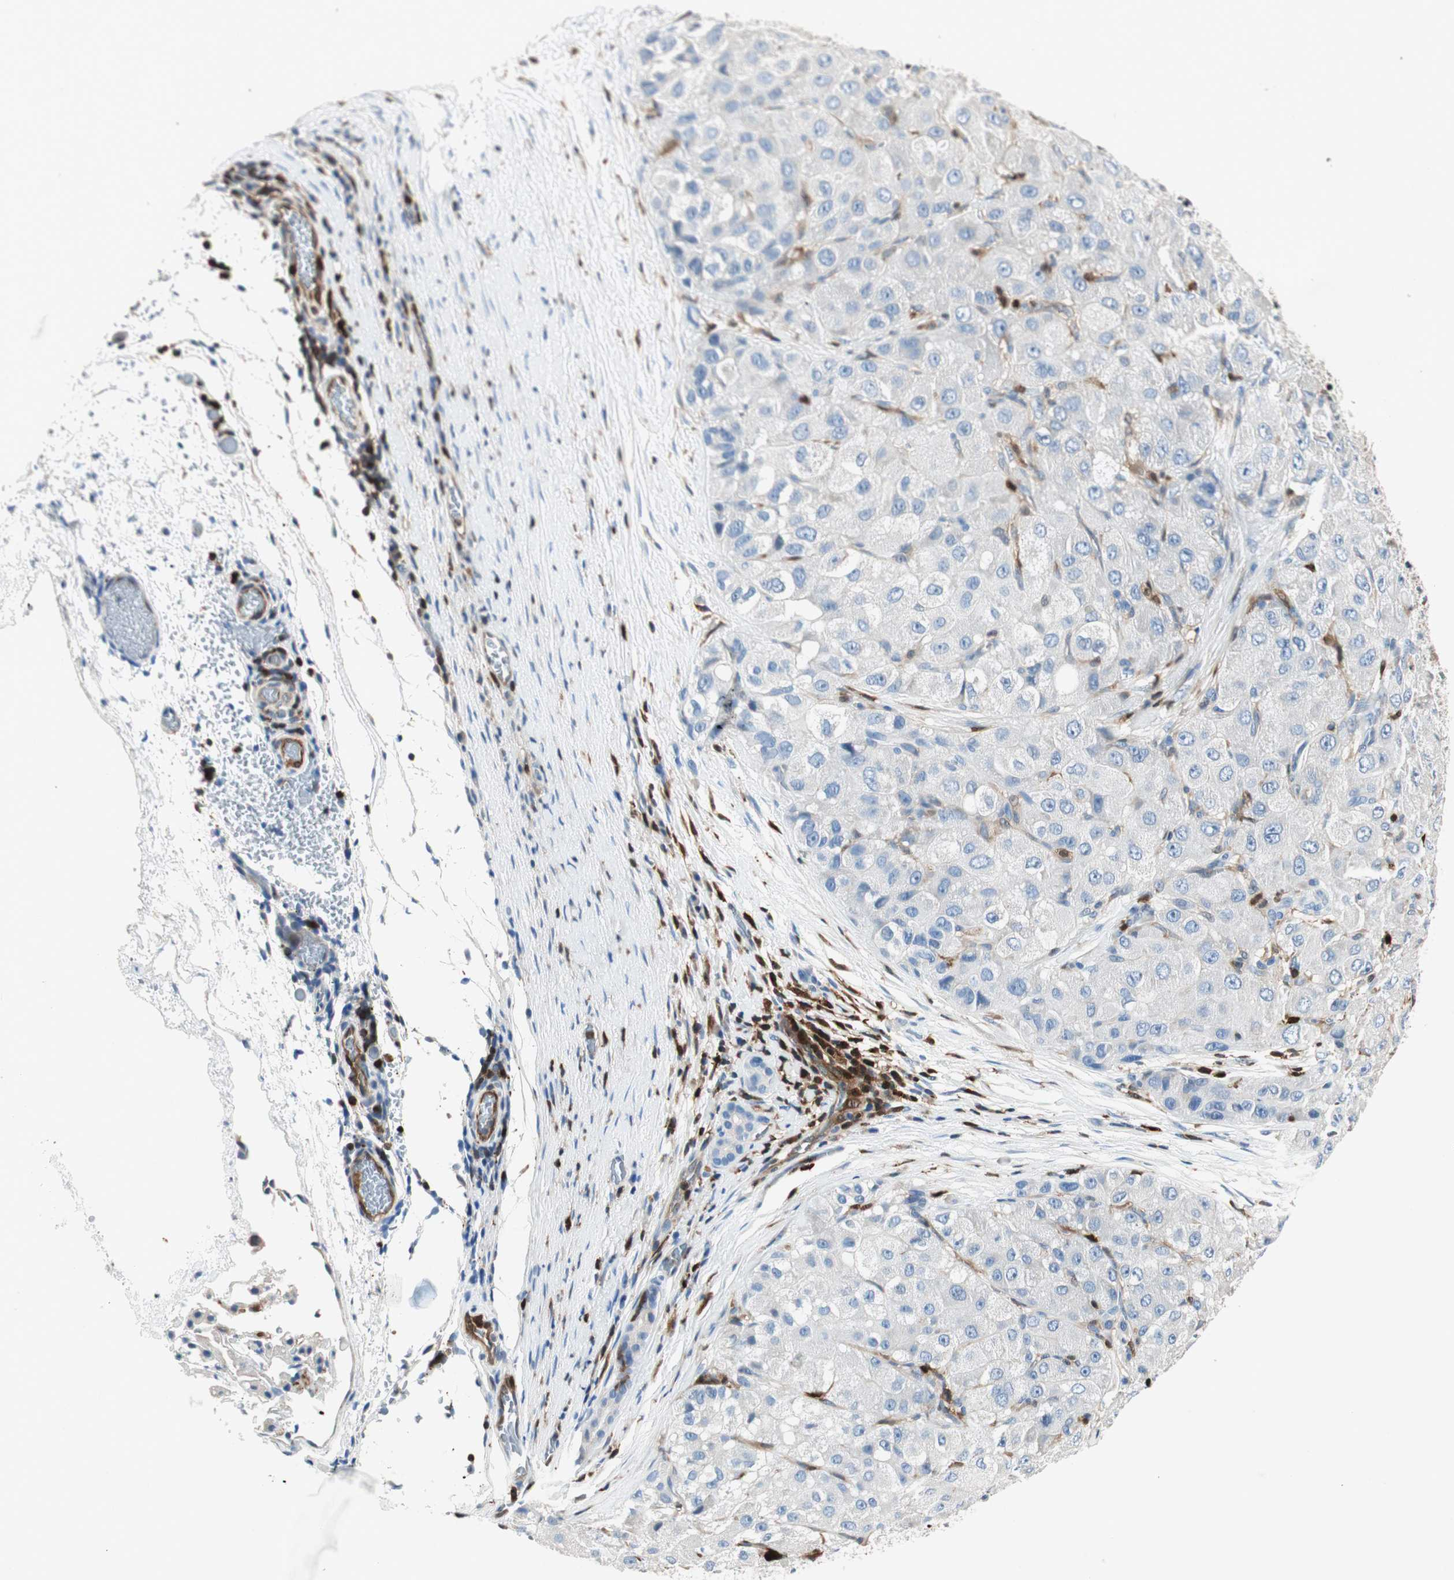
{"staining": {"intensity": "negative", "quantity": "none", "location": "none"}, "tissue": "liver cancer", "cell_type": "Tumor cells", "image_type": "cancer", "snomed": [{"axis": "morphology", "description": "Carcinoma, Hepatocellular, NOS"}, {"axis": "topography", "description": "Liver"}], "caption": "Immunohistochemical staining of human liver cancer (hepatocellular carcinoma) displays no significant positivity in tumor cells.", "gene": "COTL1", "patient": {"sex": "male", "age": 80}}